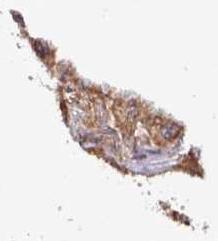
{"staining": {"intensity": "moderate", "quantity": ">75%", "location": "cytoplasmic/membranous,nuclear"}, "tissue": "stomach cancer", "cell_type": "Tumor cells", "image_type": "cancer", "snomed": [{"axis": "morphology", "description": "Adenocarcinoma, NOS"}, {"axis": "topography", "description": "Stomach"}], "caption": "Immunohistochemical staining of stomach cancer reveals medium levels of moderate cytoplasmic/membranous and nuclear staining in about >75% of tumor cells. (DAB (3,3'-diaminobenzidine) IHC with brightfield microscopy, high magnification).", "gene": "FAIM", "patient": {"sex": "male", "age": 71}}